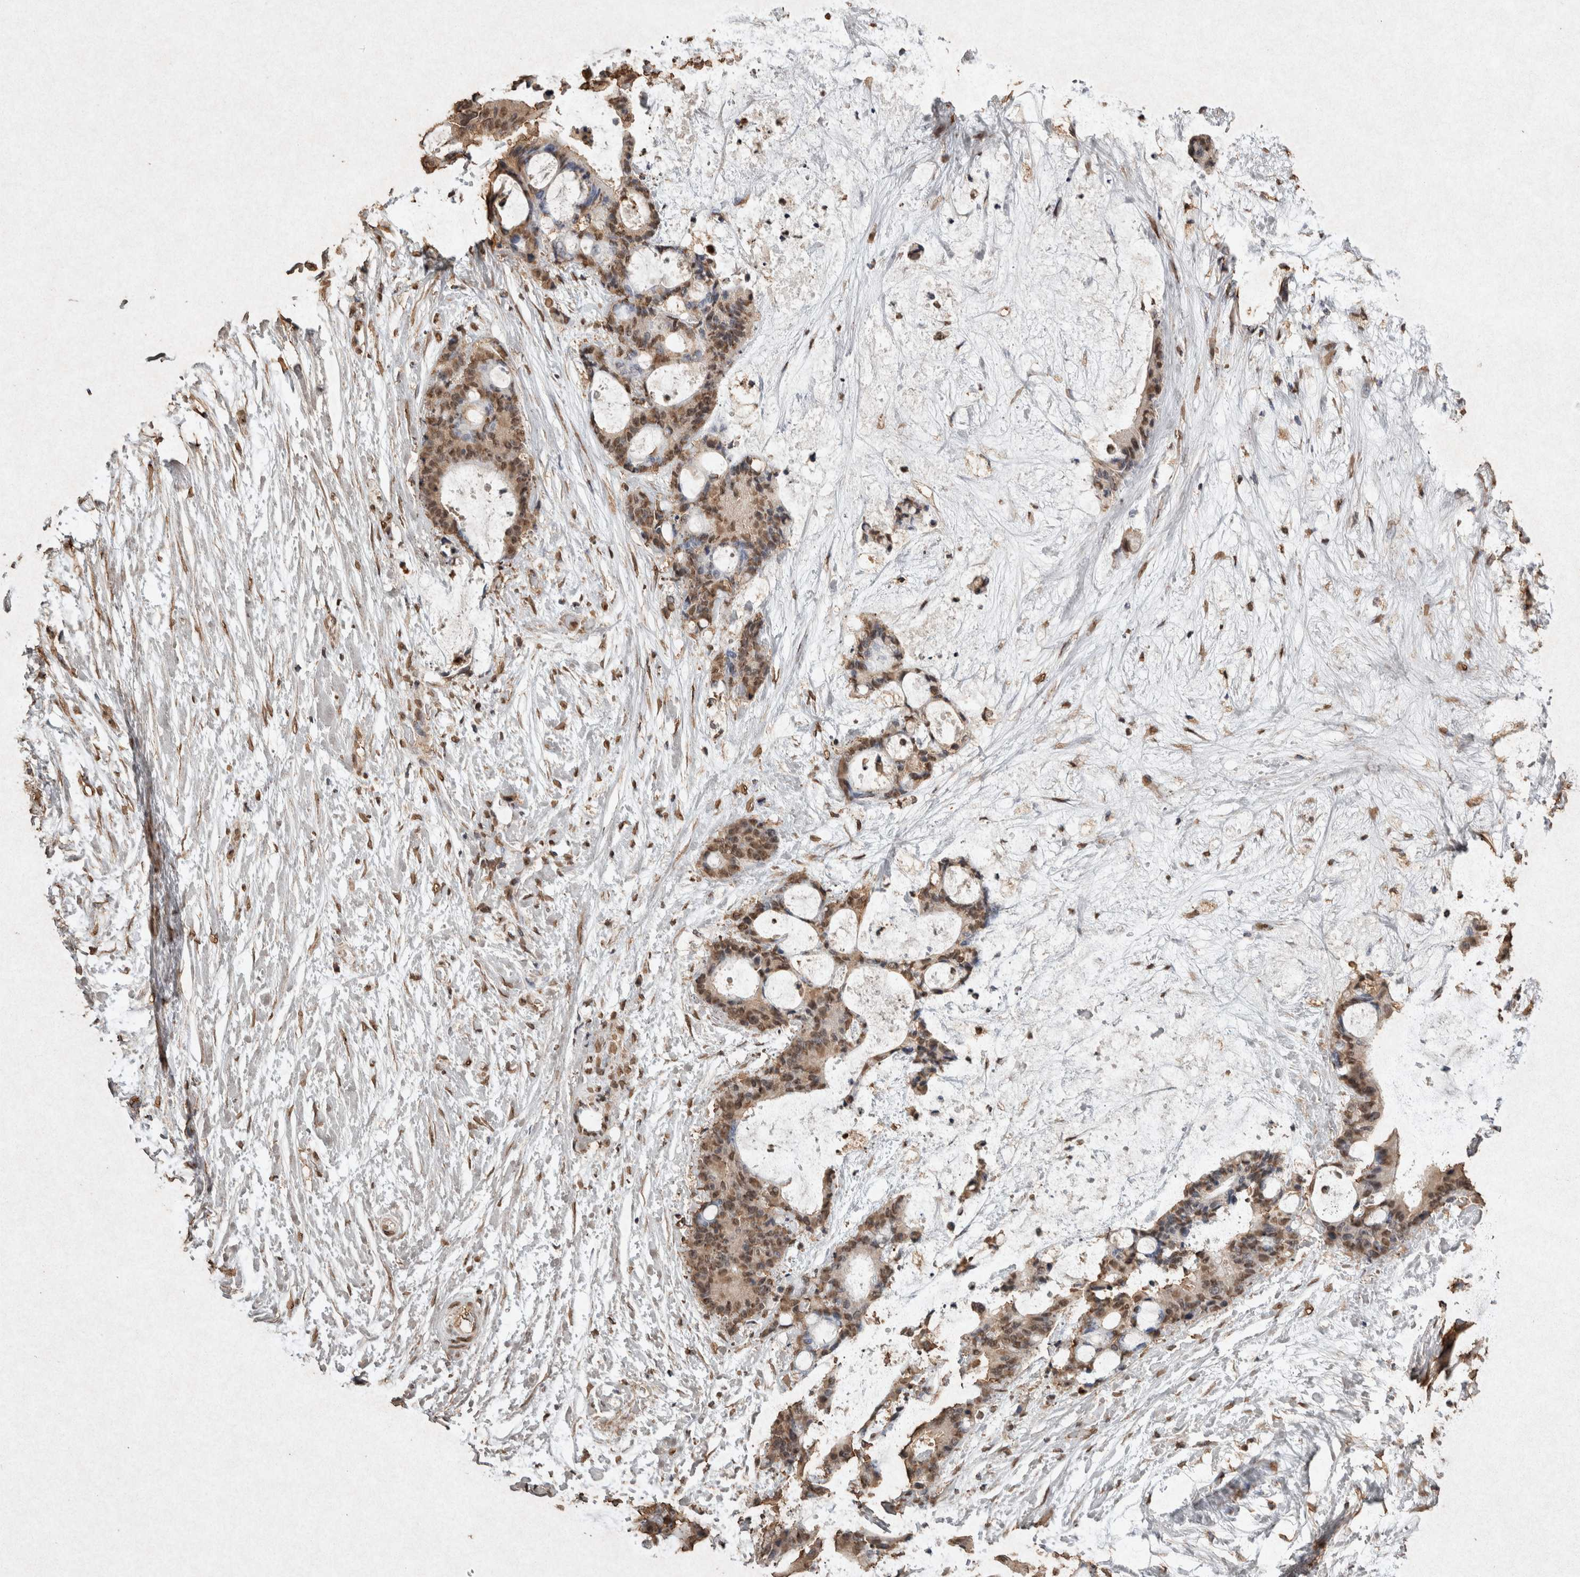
{"staining": {"intensity": "moderate", "quantity": ">75%", "location": "nuclear"}, "tissue": "liver cancer", "cell_type": "Tumor cells", "image_type": "cancer", "snomed": [{"axis": "morphology", "description": "Cholangiocarcinoma"}, {"axis": "topography", "description": "Liver"}], "caption": "IHC micrograph of human liver cancer stained for a protein (brown), which exhibits medium levels of moderate nuclear staining in about >75% of tumor cells.", "gene": "FSTL3", "patient": {"sex": "female", "age": 73}}